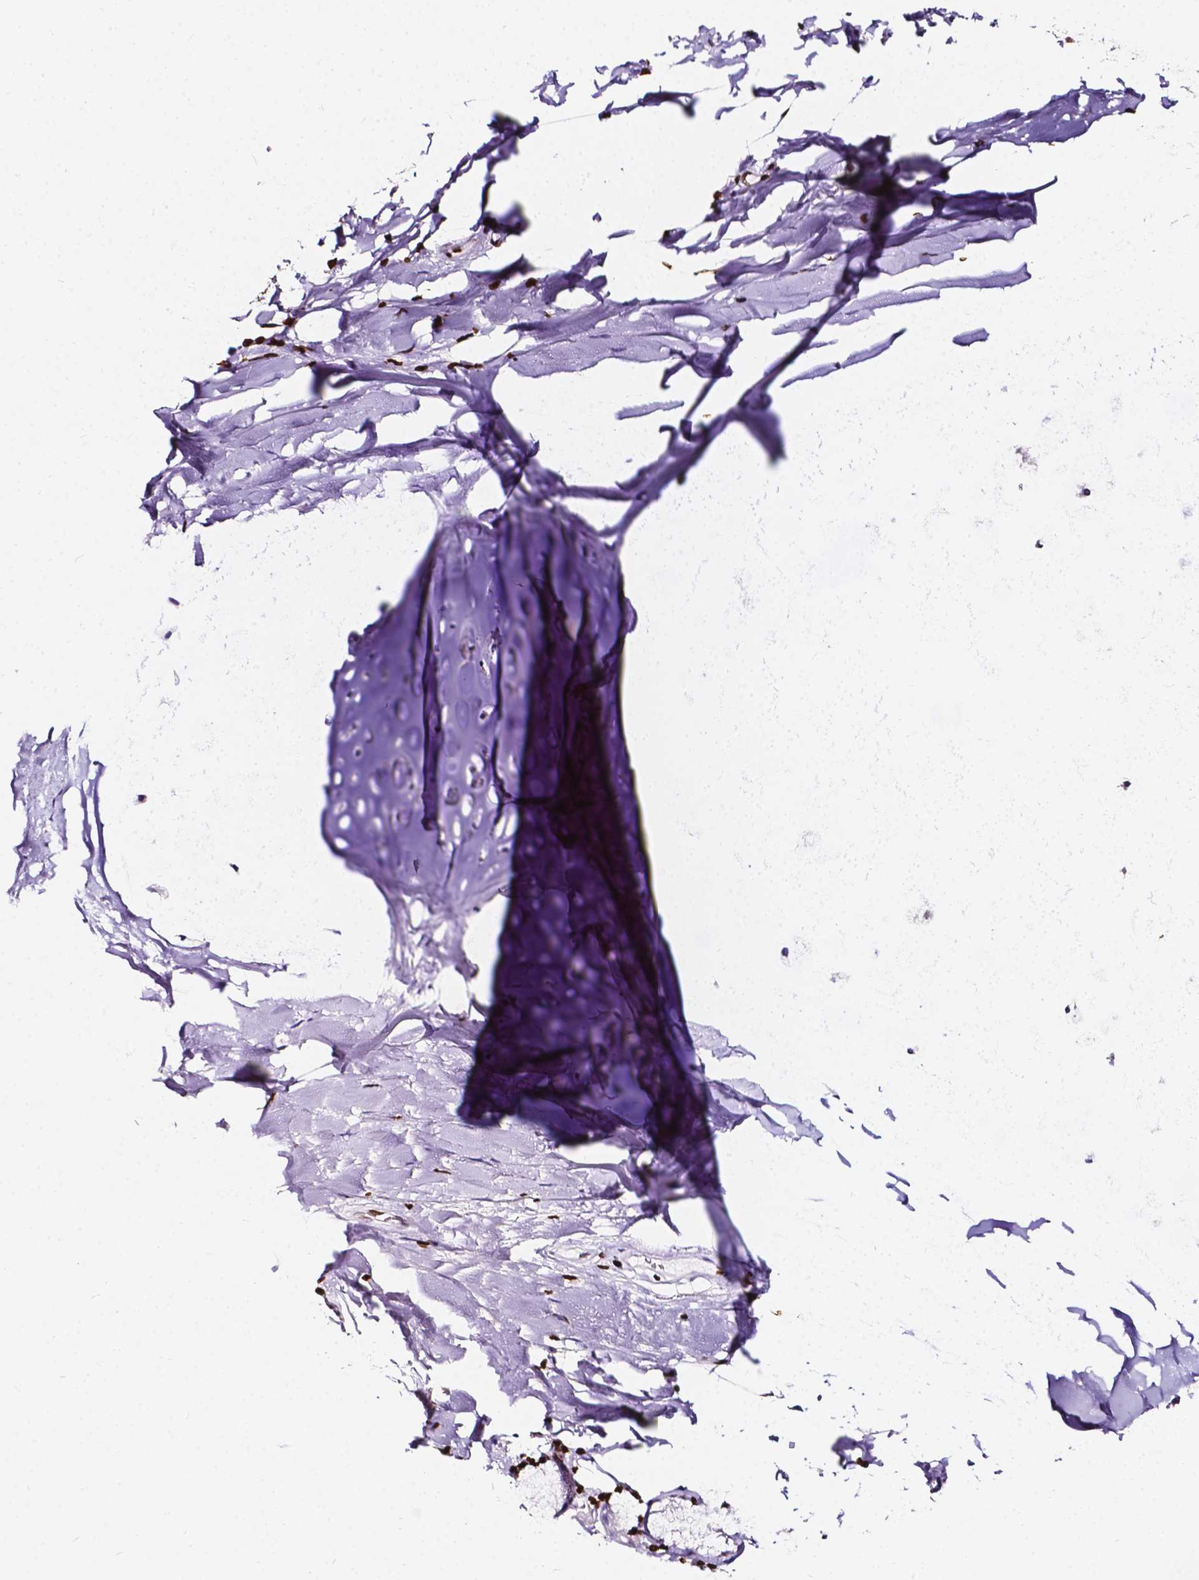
{"staining": {"intensity": "negative", "quantity": "none", "location": "none"}, "tissue": "soft tissue", "cell_type": "Chondrocytes", "image_type": "normal", "snomed": [{"axis": "morphology", "description": "Normal tissue, NOS"}, {"axis": "topography", "description": "Cartilage tissue"}, {"axis": "topography", "description": "Bronchus"}], "caption": "This is an immunohistochemistry photomicrograph of benign soft tissue. There is no expression in chondrocytes.", "gene": "CBY3", "patient": {"sex": "male", "age": 58}}